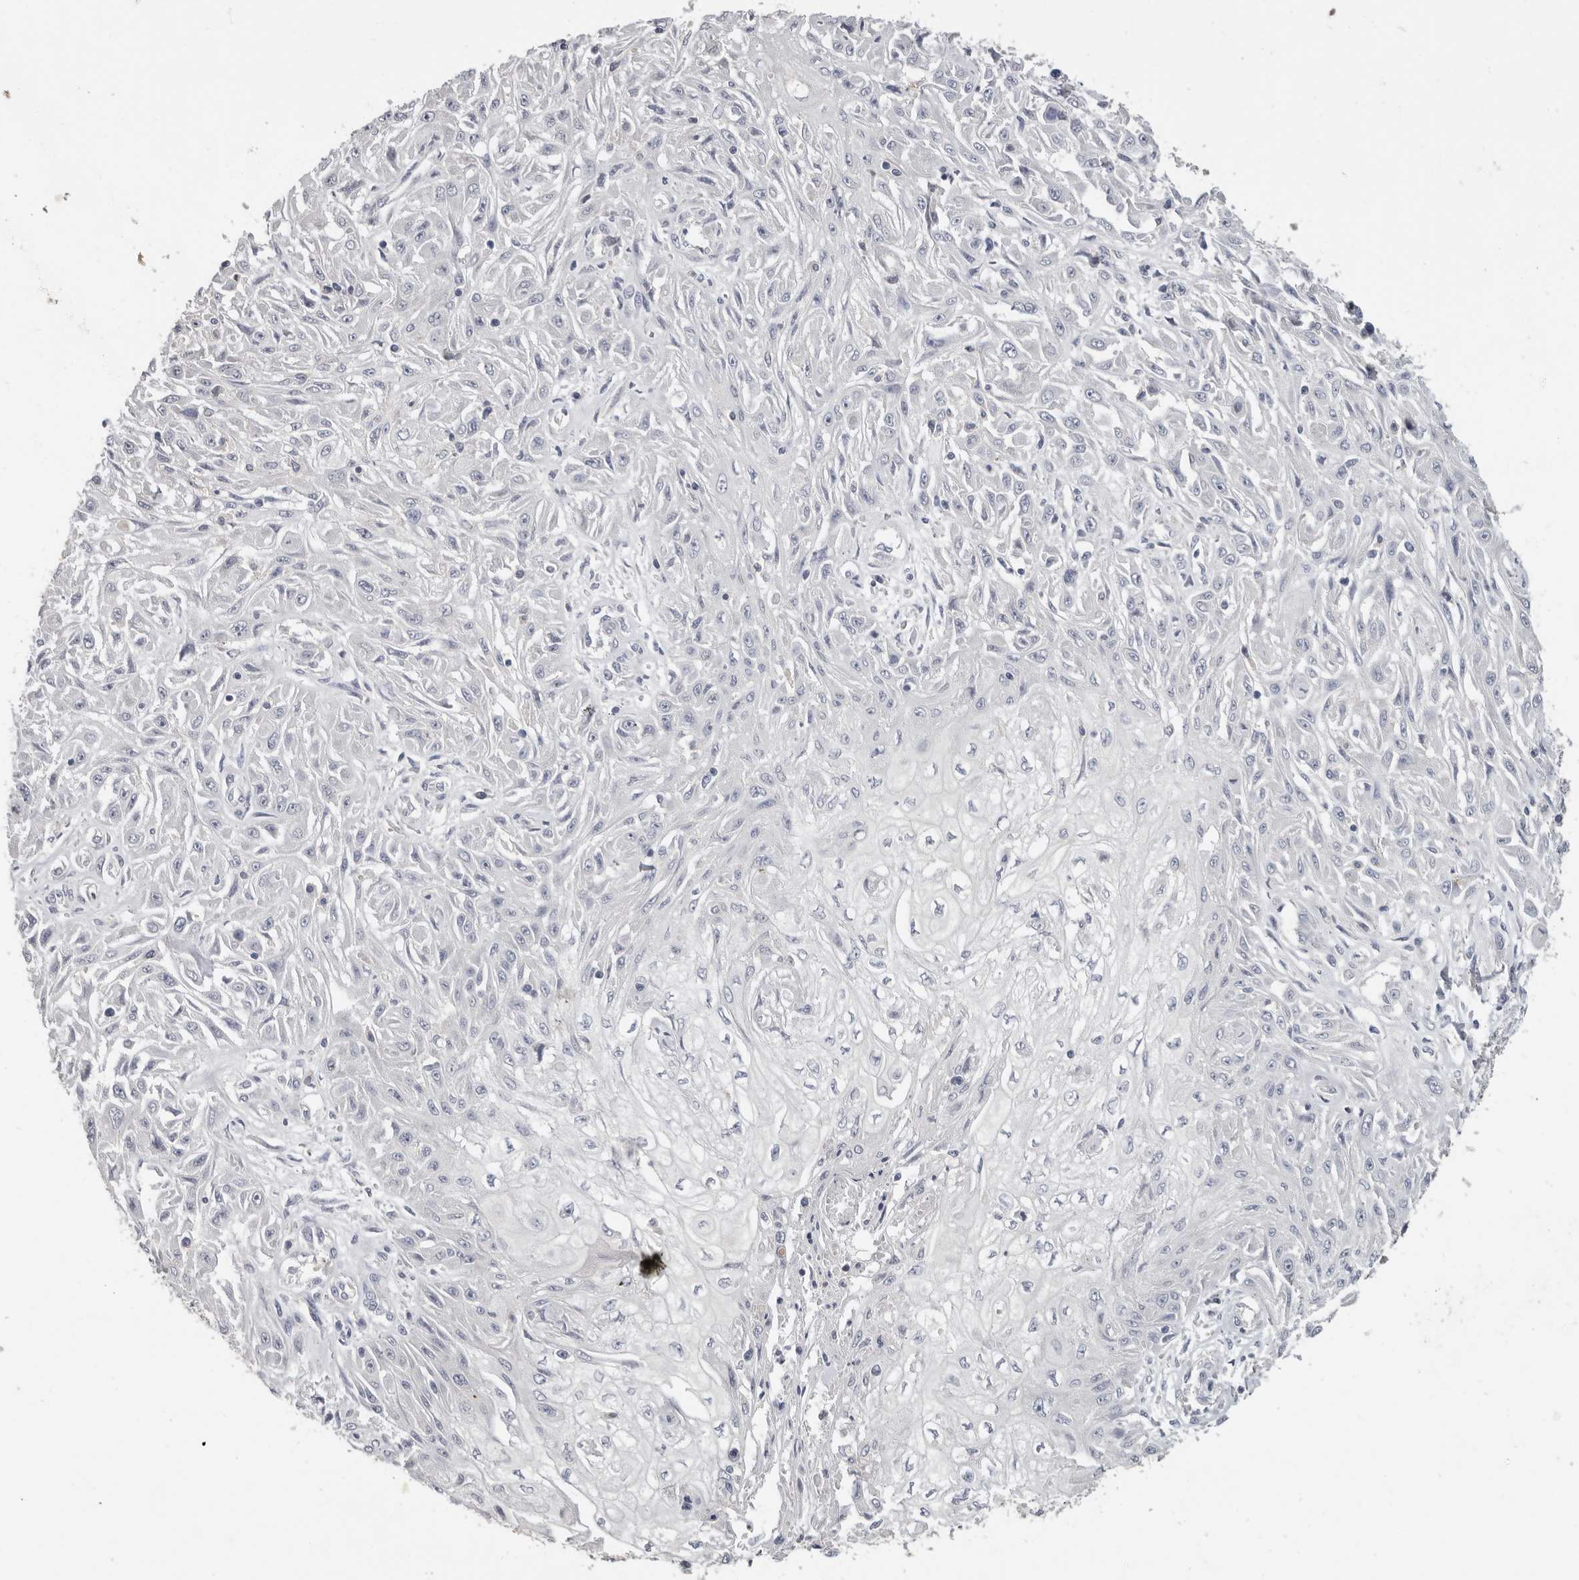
{"staining": {"intensity": "negative", "quantity": "none", "location": "none"}, "tissue": "skin cancer", "cell_type": "Tumor cells", "image_type": "cancer", "snomed": [{"axis": "morphology", "description": "Squamous cell carcinoma, NOS"}, {"axis": "morphology", "description": "Squamous cell carcinoma, metastatic, NOS"}, {"axis": "topography", "description": "Skin"}, {"axis": "topography", "description": "Lymph node"}], "caption": "Metastatic squamous cell carcinoma (skin) was stained to show a protein in brown. There is no significant expression in tumor cells.", "gene": "WDTC1", "patient": {"sex": "male", "age": 75}}